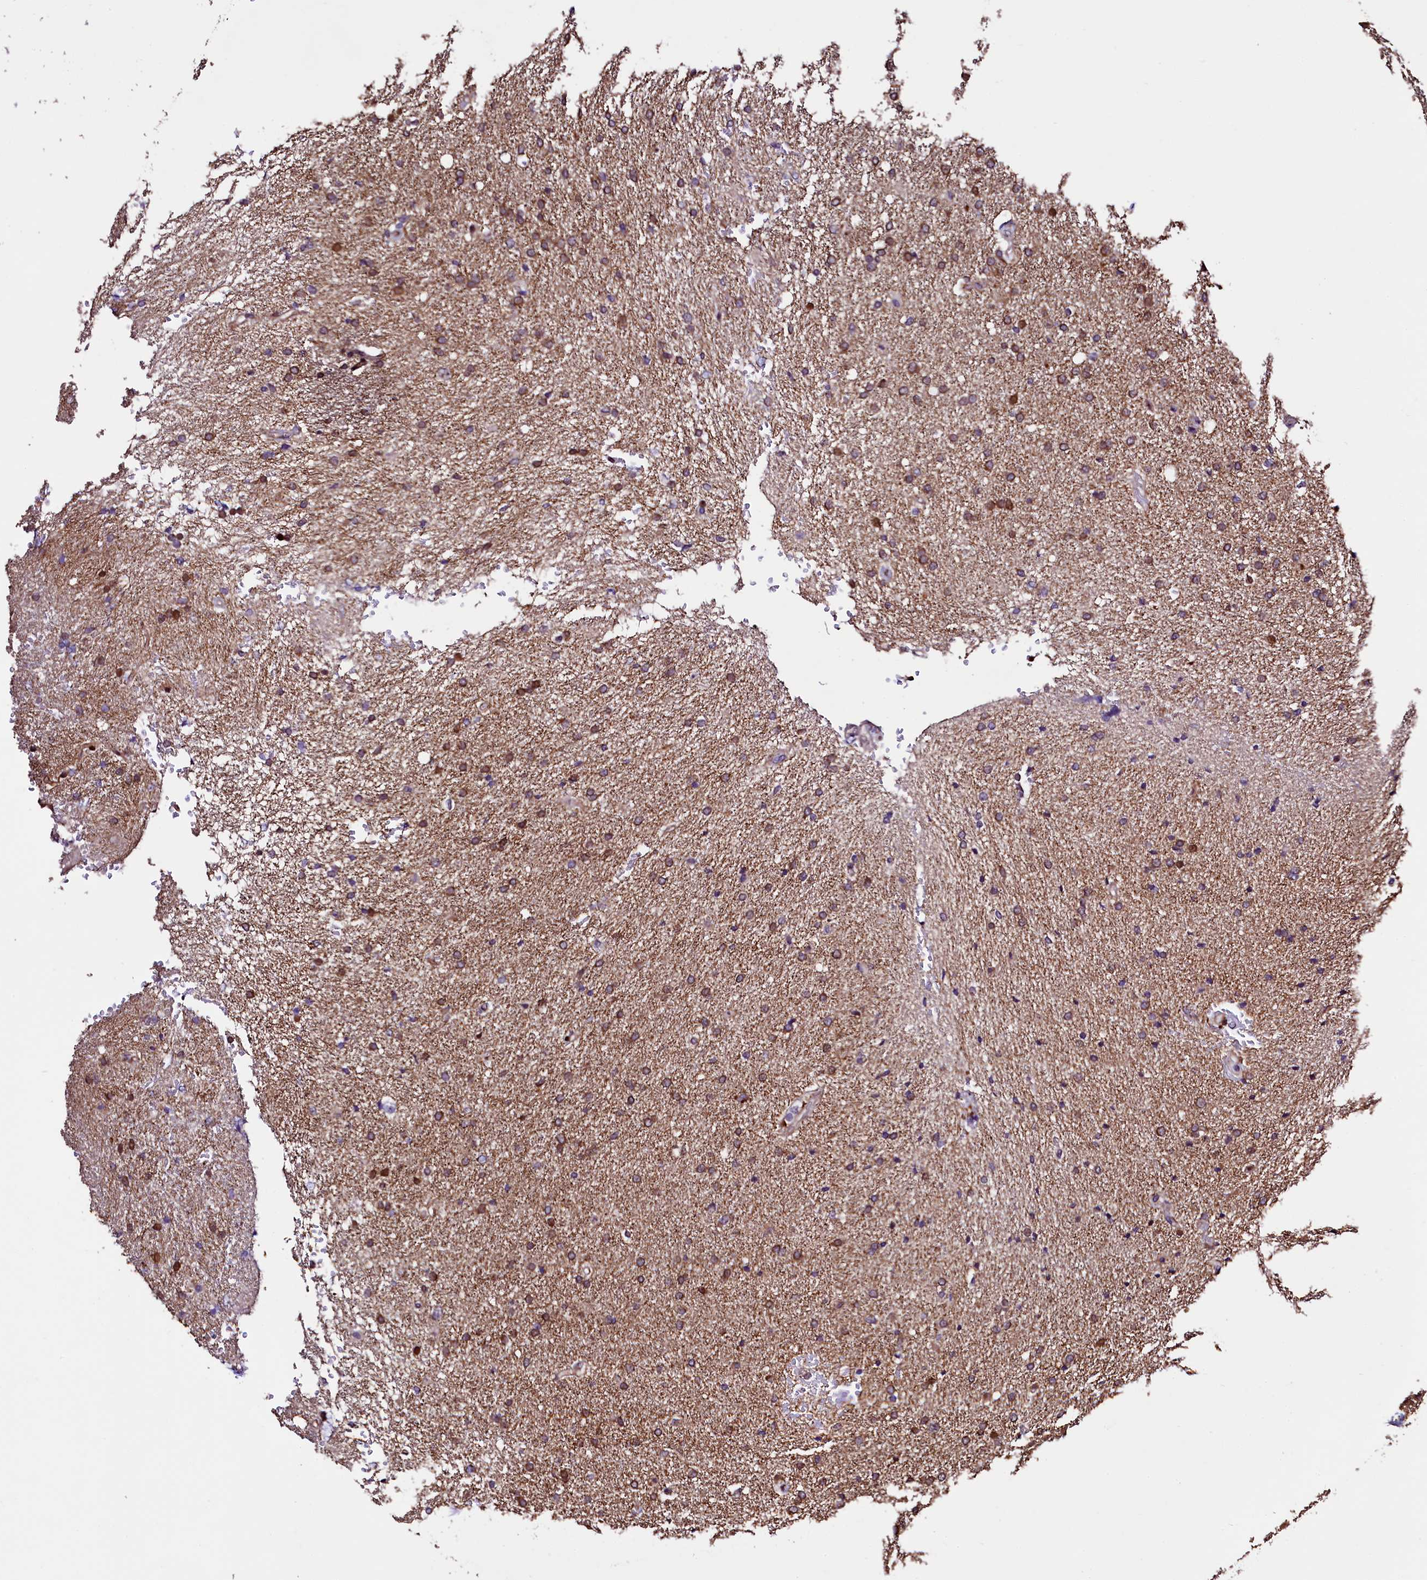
{"staining": {"intensity": "moderate", "quantity": "25%-75%", "location": "cytoplasmic/membranous"}, "tissue": "glioma", "cell_type": "Tumor cells", "image_type": "cancer", "snomed": [{"axis": "morphology", "description": "Glioma, malignant, High grade"}, {"axis": "topography", "description": "Brain"}], "caption": "Protein staining of high-grade glioma (malignant) tissue shows moderate cytoplasmic/membranous positivity in approximately 25%-75% of tumor cells.", "gene": "TRMT112", "patient": {"sex": "male", "age": 72}}